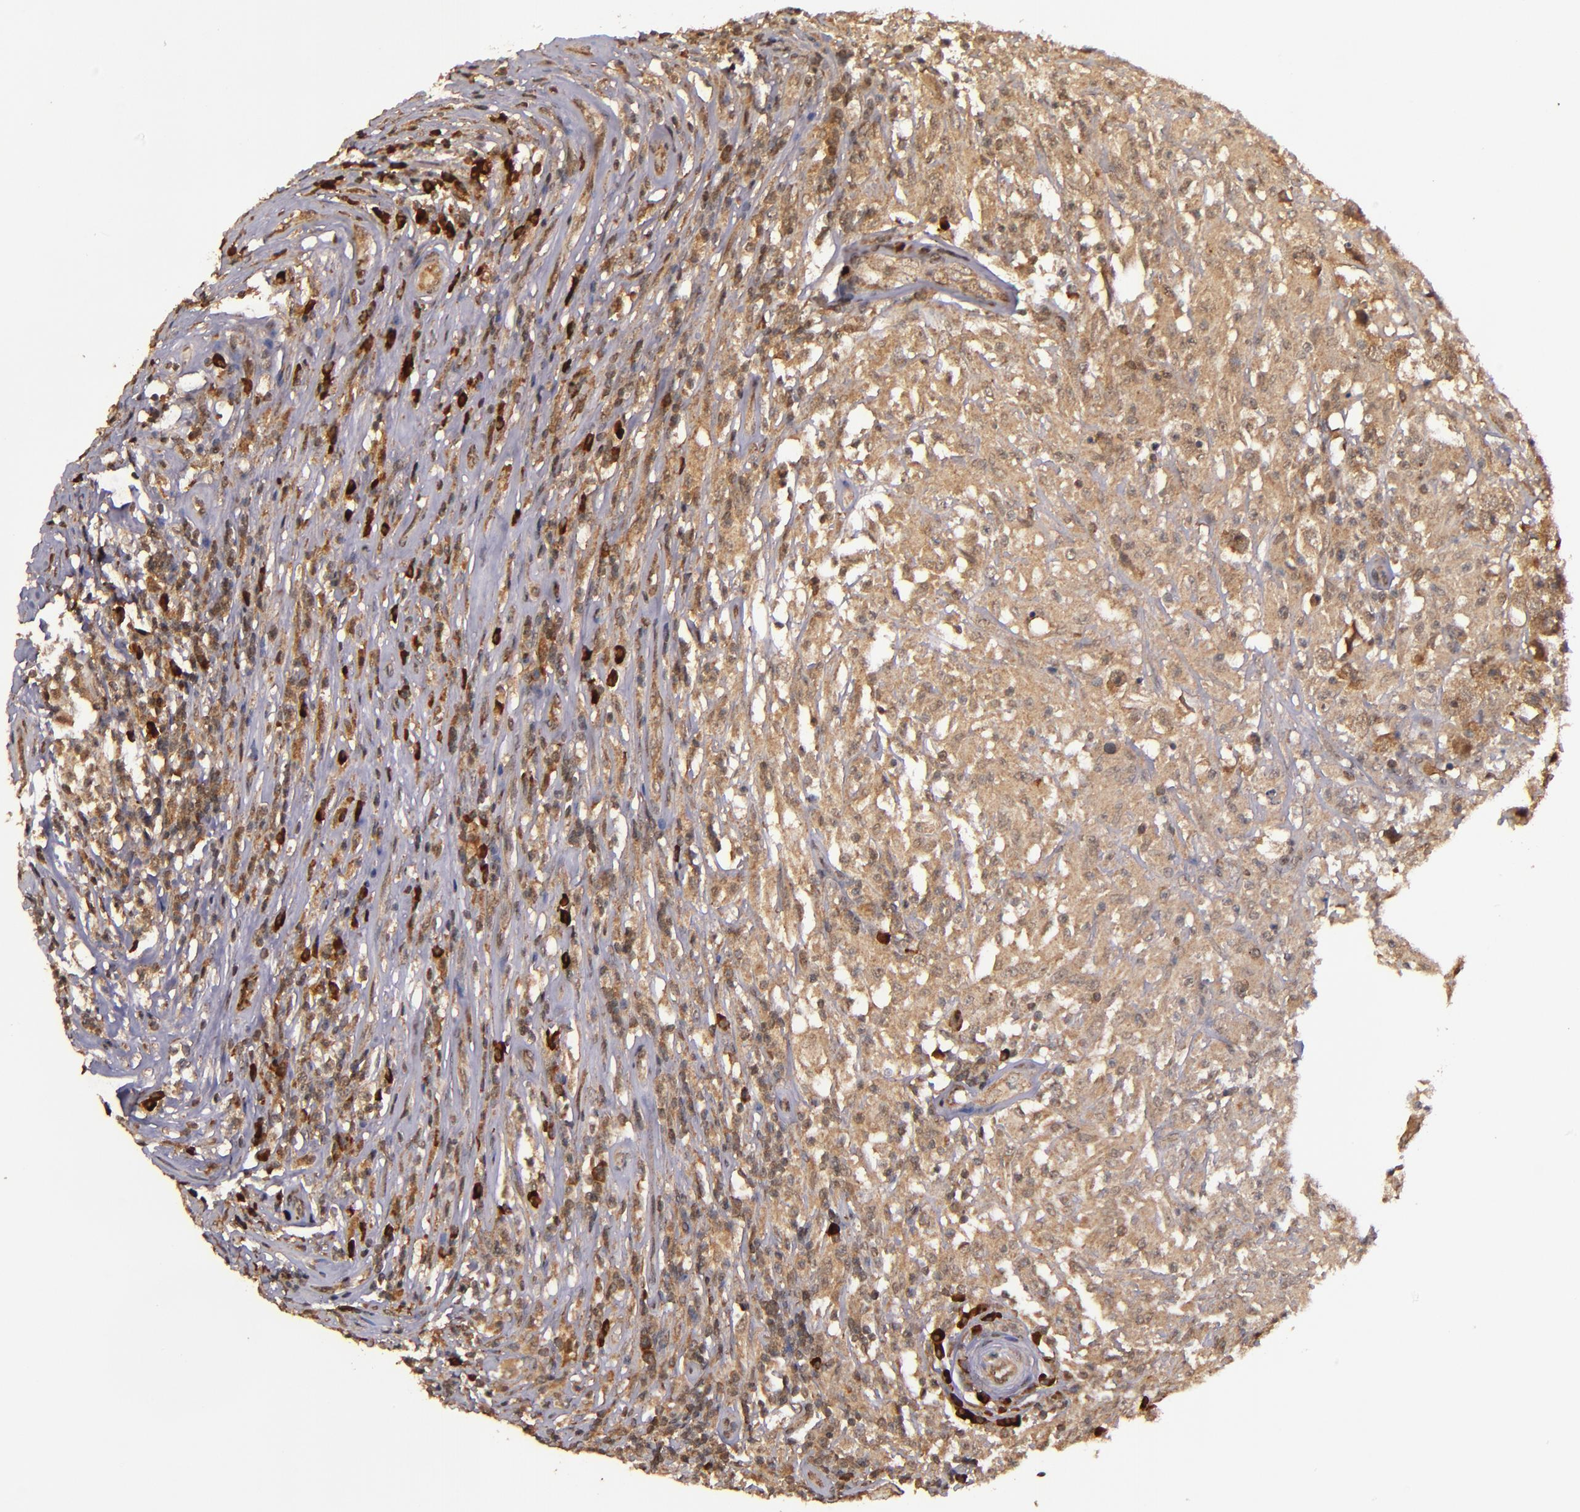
{"staining": {"intensity": "strong", "quantity": ">75%", "location": "cytoplasmic/membranous"}, "tissue": "testis cancer", "cell_type": "Tumor cells", "image_type": "cancer", "snomed": [{"axis": "morphology", "description": "Seminoma, NOS"}, {"axis": "topography", "description": "Testis"}], "caption": "Immunohistochemical staining of testis cancer (seminoma) displays strong cytoplasmic/membranous protein staining in approximately >75% of tumor cells. (Brightfield microscopy of DAB IHC at high magnification).", "gene": "RIOK3", "patient": {"sex": "male", "age": 34}}